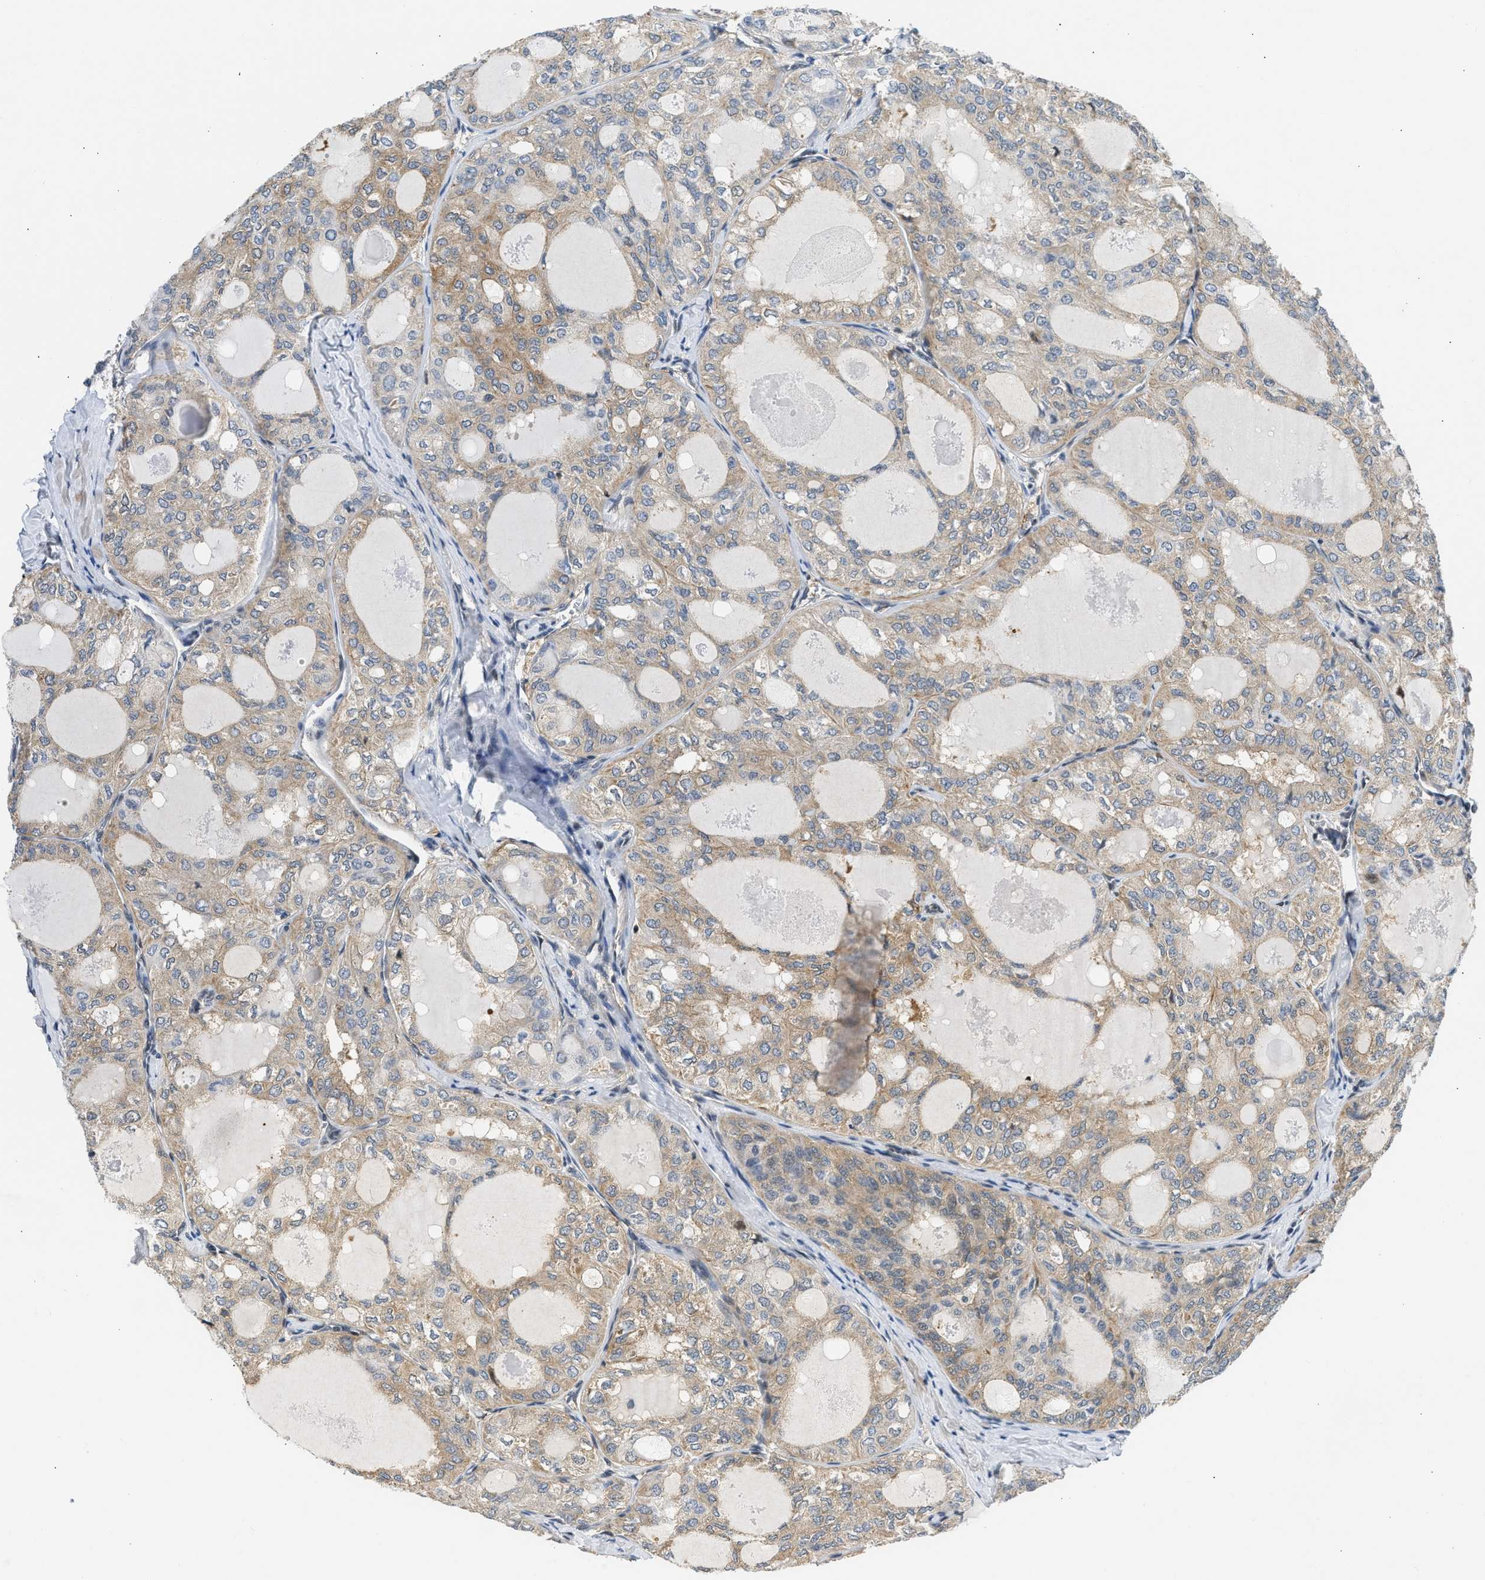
{"staining": {"intensity": "weak", "quantity": ">75%", "location": "cytoplasmic/membranous"}, "tissue": "thyroid cancer", "cell_type": "Tumor cells", "image_type": "cancer", "snomed": [{"axis": "morphology", "description": "Follicular adenoma carcinoma, NOS"}, {"axis": "topography", "description": "Thyroid gland"}], "caption": "Protein expression analysis of human thyroid cancer reveals weak cytoplasmic/membranous staining in approximately >75% of tumor cells.", "gene": "OLIG3", "patient": {"sex": "male", "age": 75}}